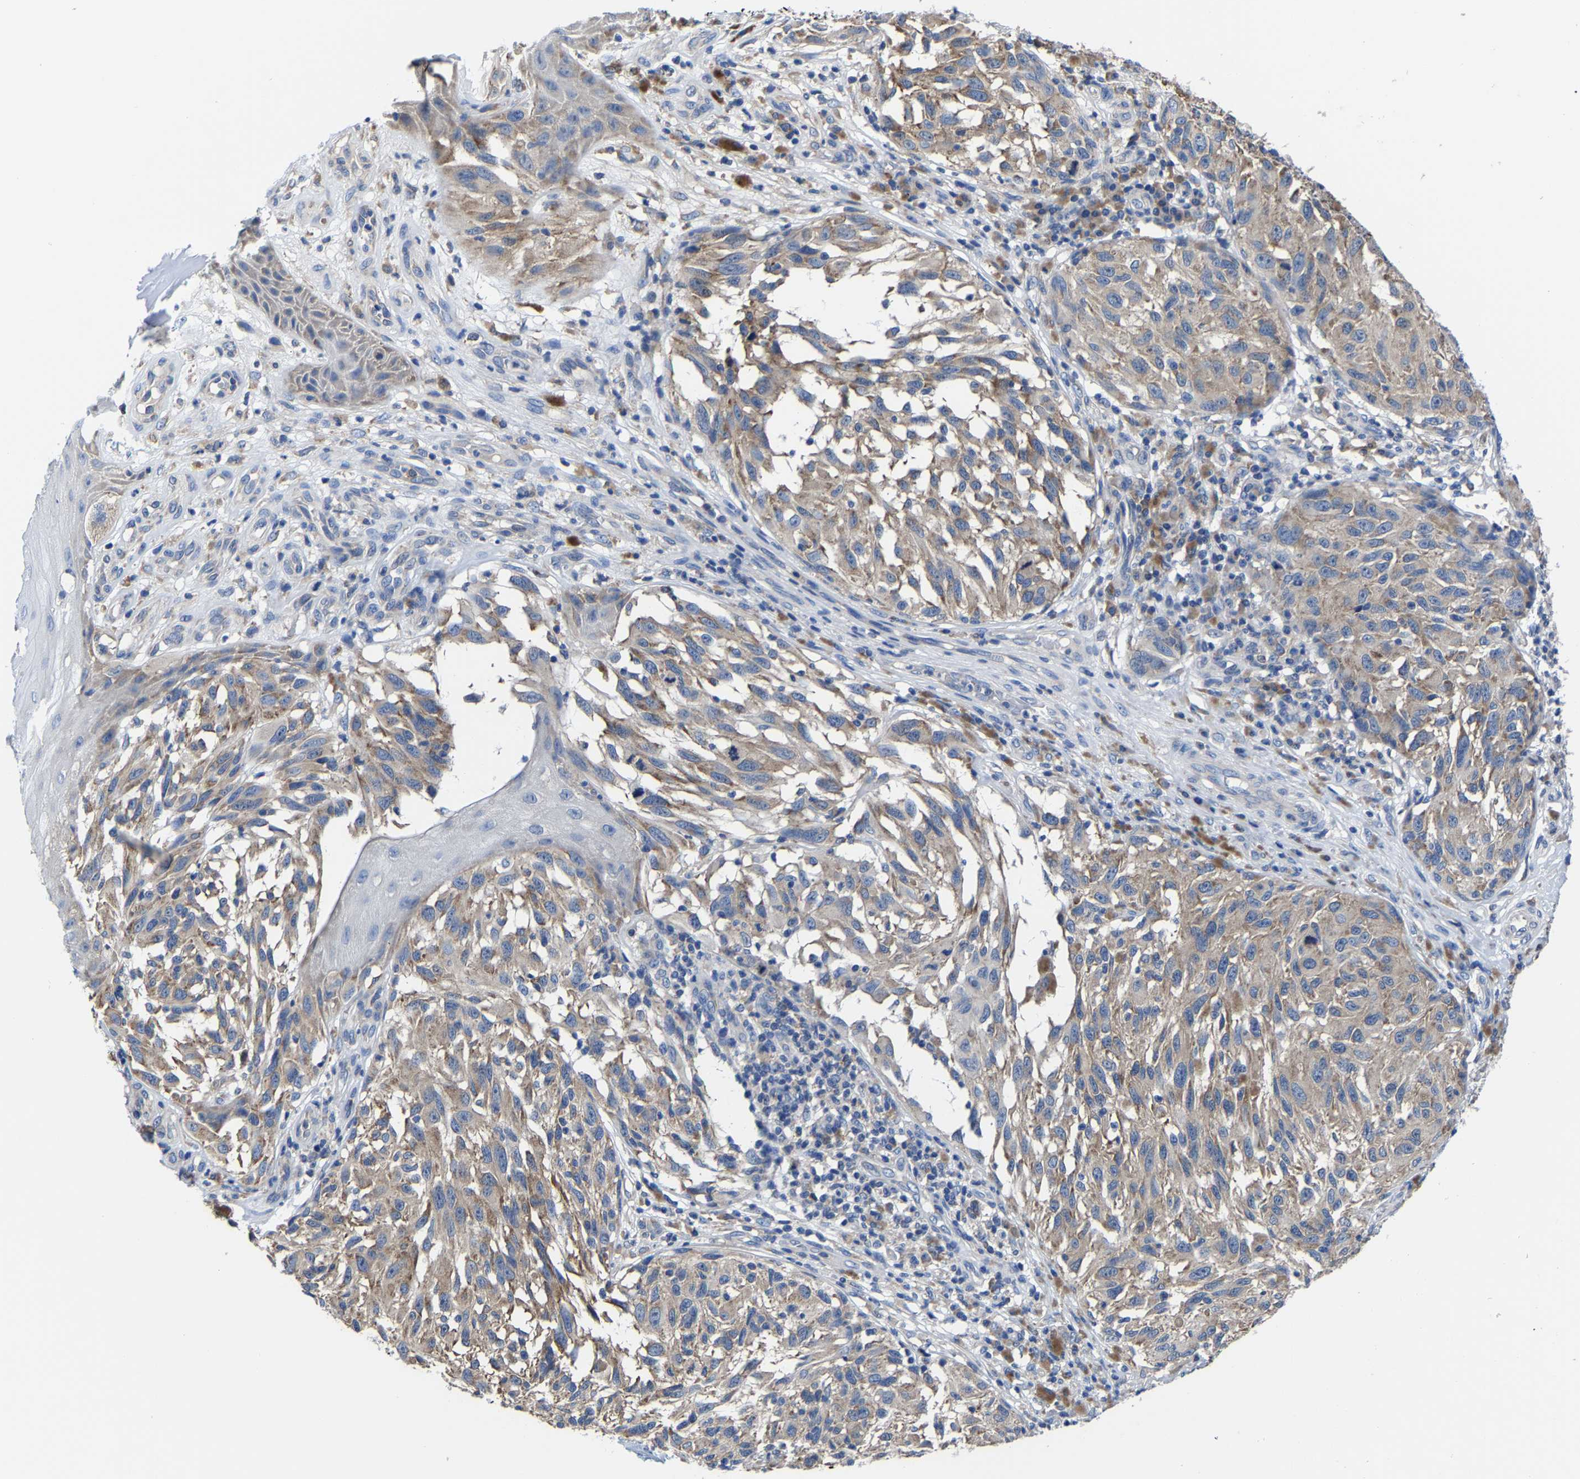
{"staining": {"intensity": "weak", "quantity": ">75%", "location": "cytoplasmic/membranous"}, "tissue": "melanoma", "cell_type": "Tumor cells", "image_type": "cancer", "snomed": [{"axis": "morphology", "description": "Malignant melanoma, NOS"}, {"axis": "topography", "description": "Skin"}], "caption": "The histopathology image displays a brown stain indicating the presence of a protein in the cytoplasmic/membranous of tumor cells in melanoma. (Stains: DAB (3,3'-diaminobenzidine) in brown, nuclei in blue, Microscopy: brightfield microscopy at high magnification).", "gene": "SRPK2", "patient": {"sex": "female", "age": 73}}